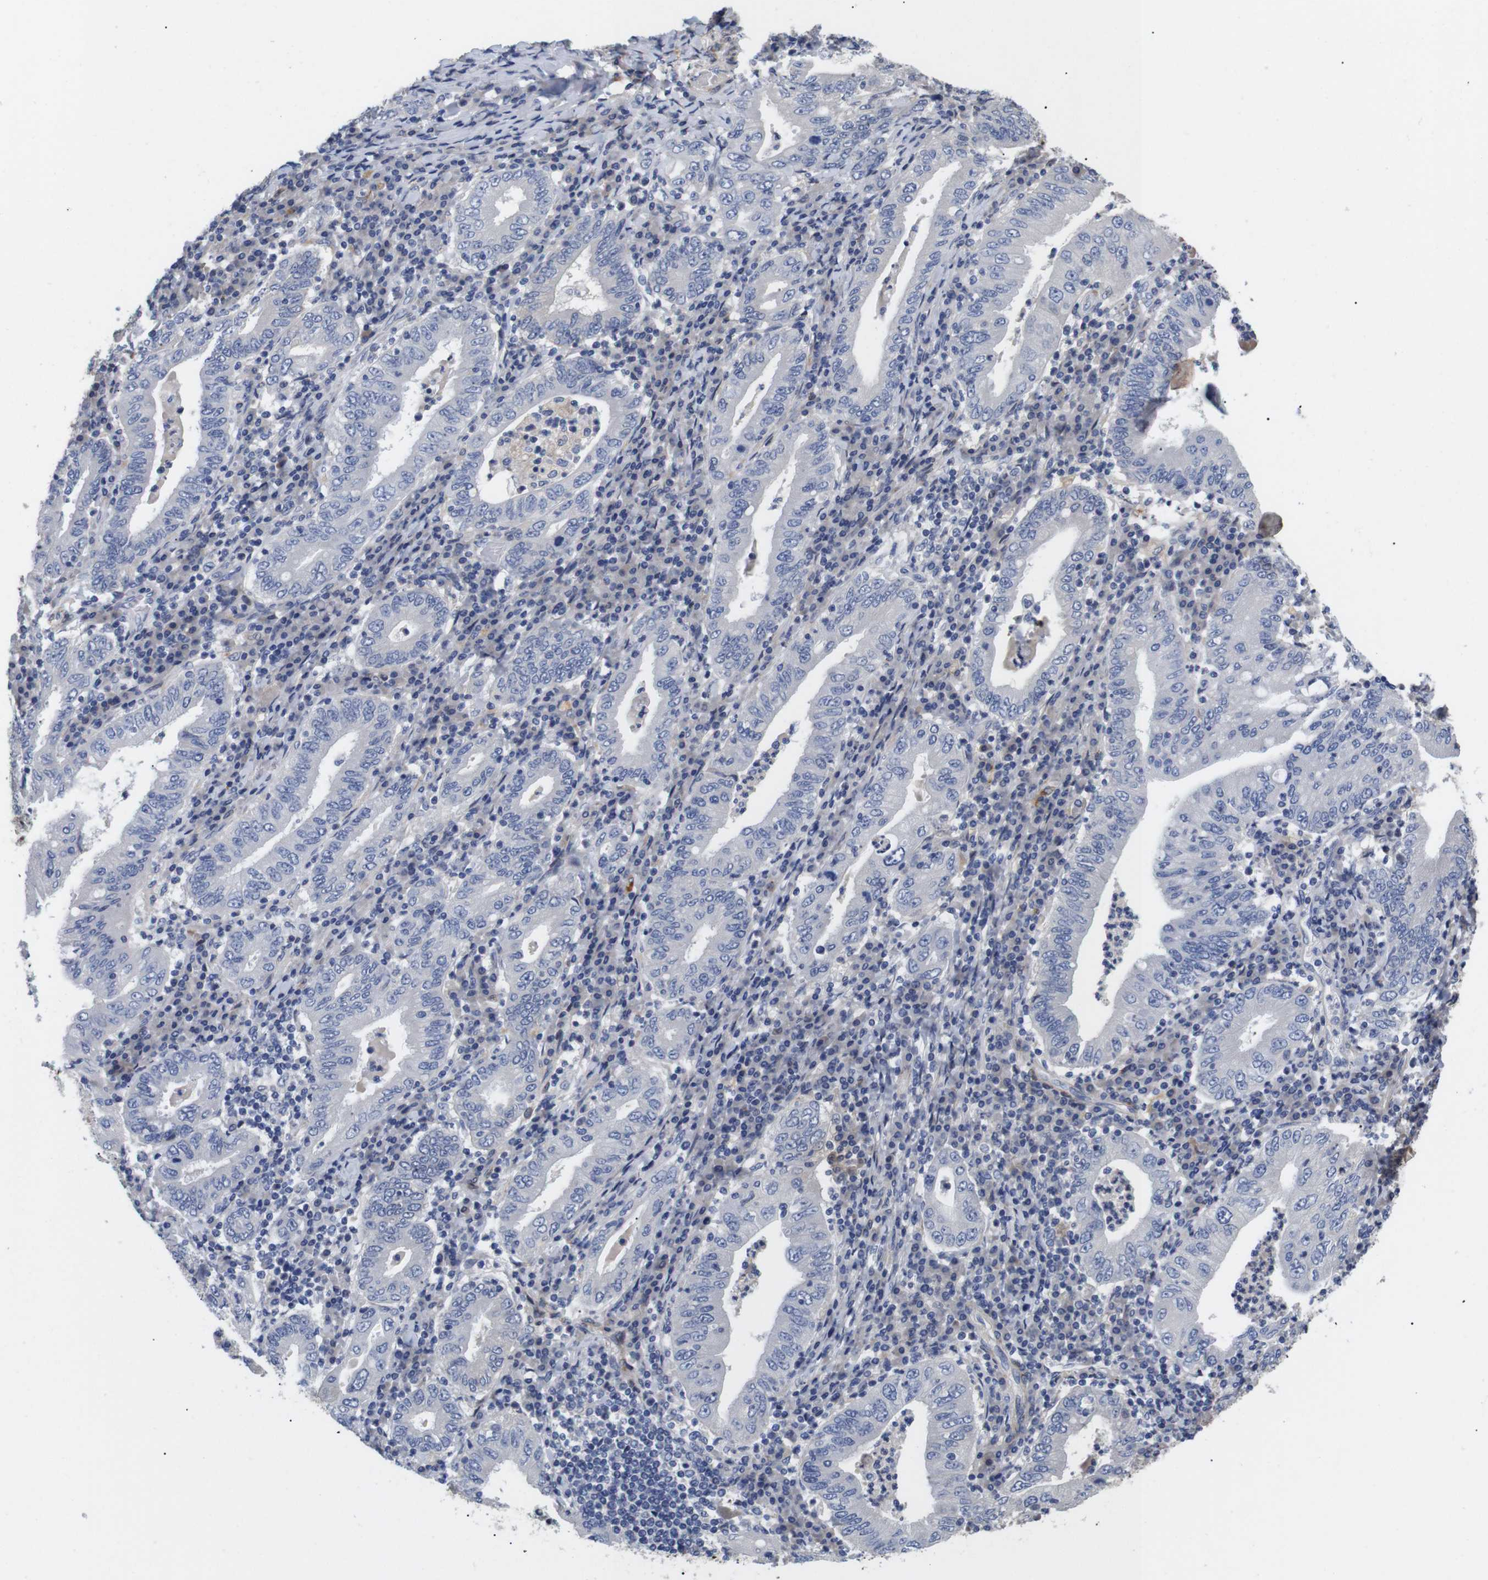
{"staining": {"intensity": "negative", "quantity": "none", "location": "none"}, "tissue": "stomach cancer", "cell_type": "Tumor cells", "image_type": "cancer", "snomed": [{"axis": "morphology", "description": "Normal tissue, NOS"}, {"axis": "morphology", "description": "Adenocarcinoma, NOS"}, {"axis": "topography", "description": "Esophagus"}, {"axis": "topography", "description": "Stomach, upper"}, {"axis": "topography", "description": "Peripheral nerve tissue"}], "caption": "Immunohistochemical staining of human stomach adenocarcinoma exhibits no significant staining in tumor cells. (Stains: DAB (3,3'-diaminobenzidine) immunohistochemistry with hematoxylin counter stain, Microscopy: brightfield microscopy at high magnification).", "gene": "SPRY3", "patient": {"sex": "male", "age": 62}}